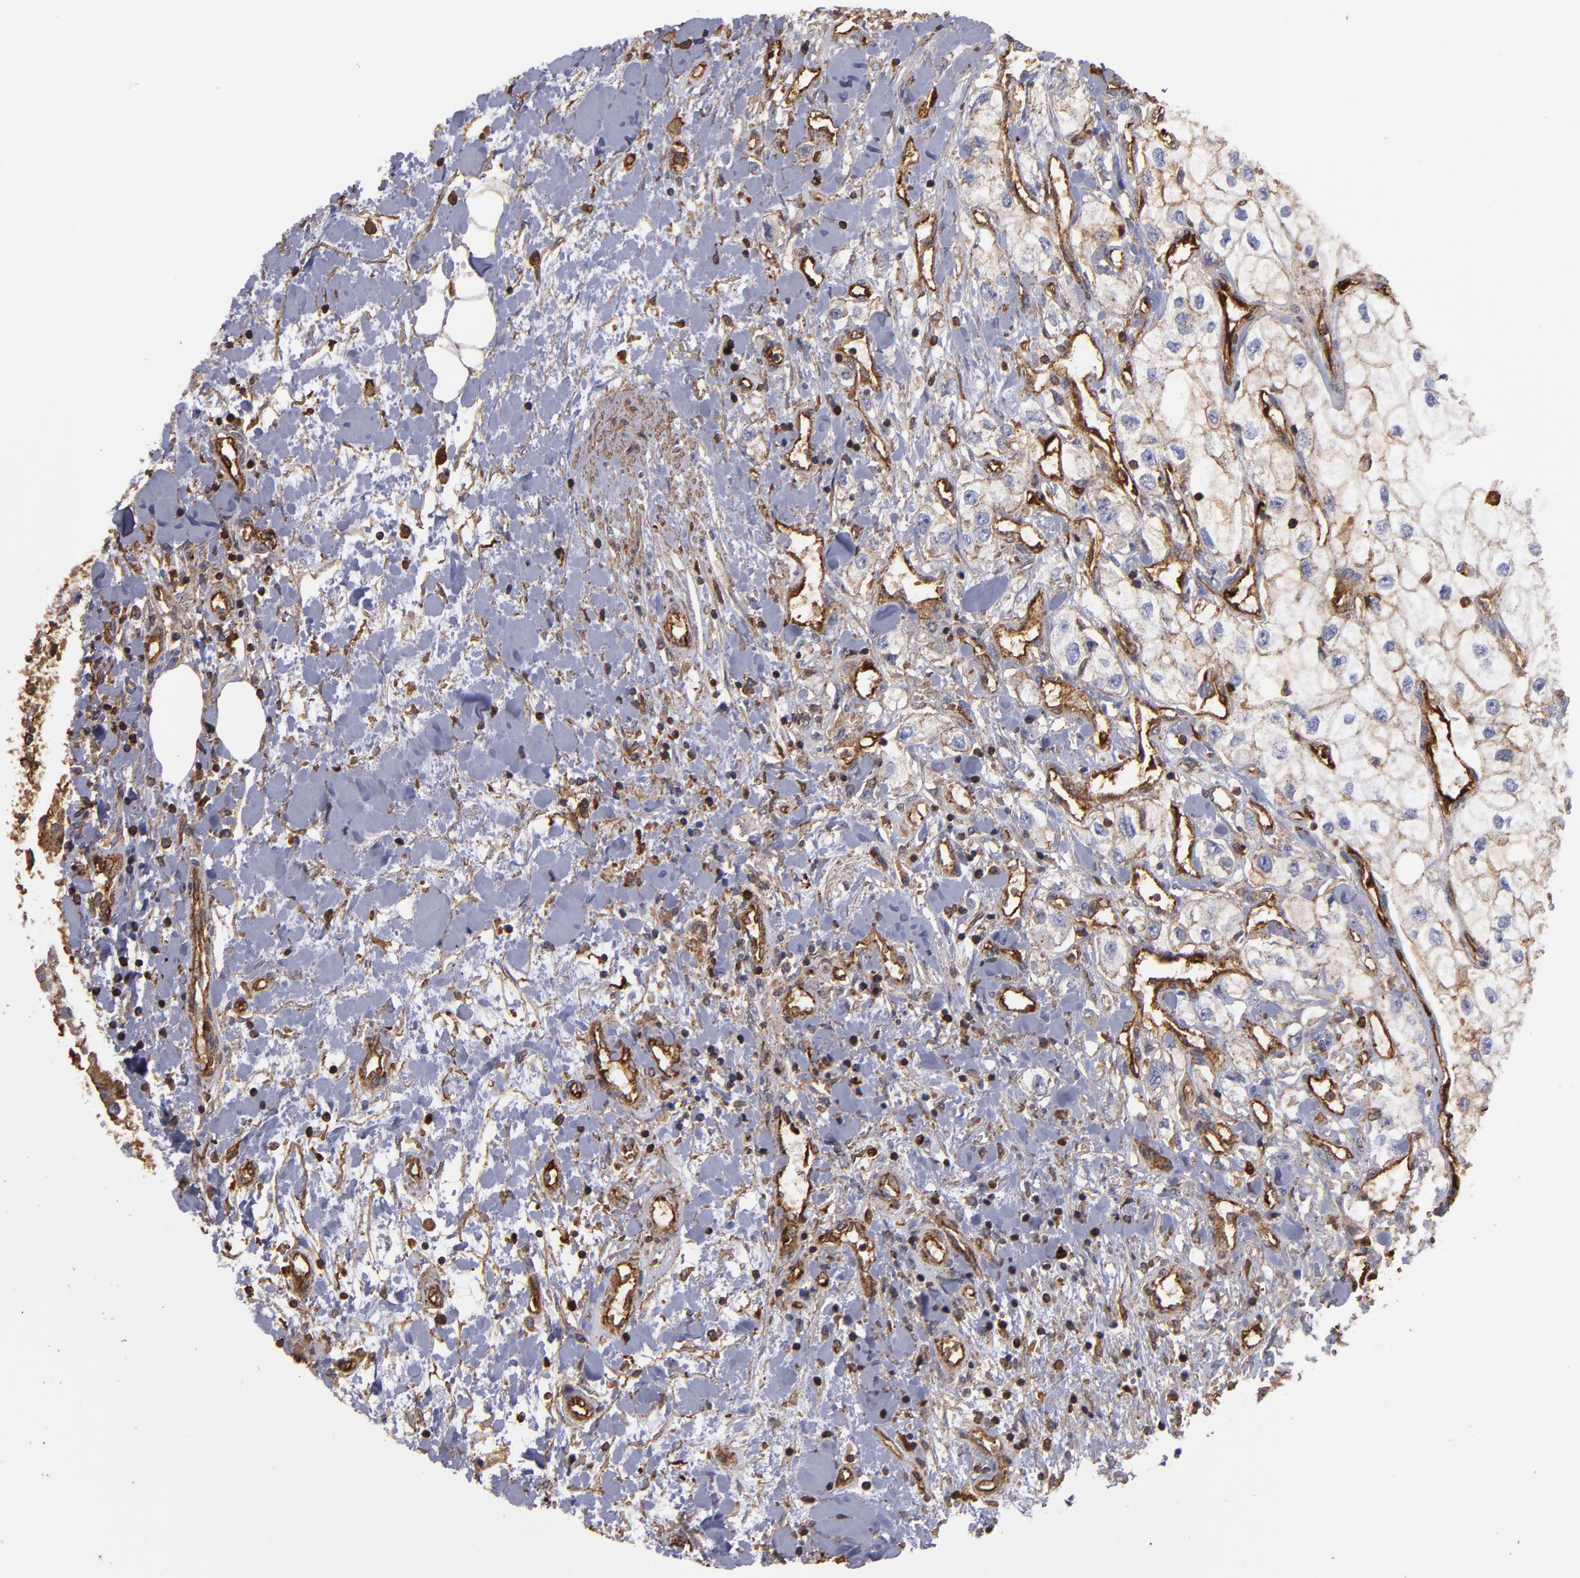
{"staining": {"intensity": "weak", "quantity": "<25%", "location": "cytoplasmic/membranous"}, "tissue": "renal cancer", "cell_type": "Tumor cells", "image_type": "cancer", "snomed": [{"axis": "morphology", "description": "Adenocarcinoma, NOS"}, {"axis": "topography", "description": "Kidney"}], "caption": "Renal adenocarcinoma was stained to show a protein in brown. There is no significant staining in tumor cells.", "gene": "ACTN4", "patient": {"sex": "male", "age": 57}}